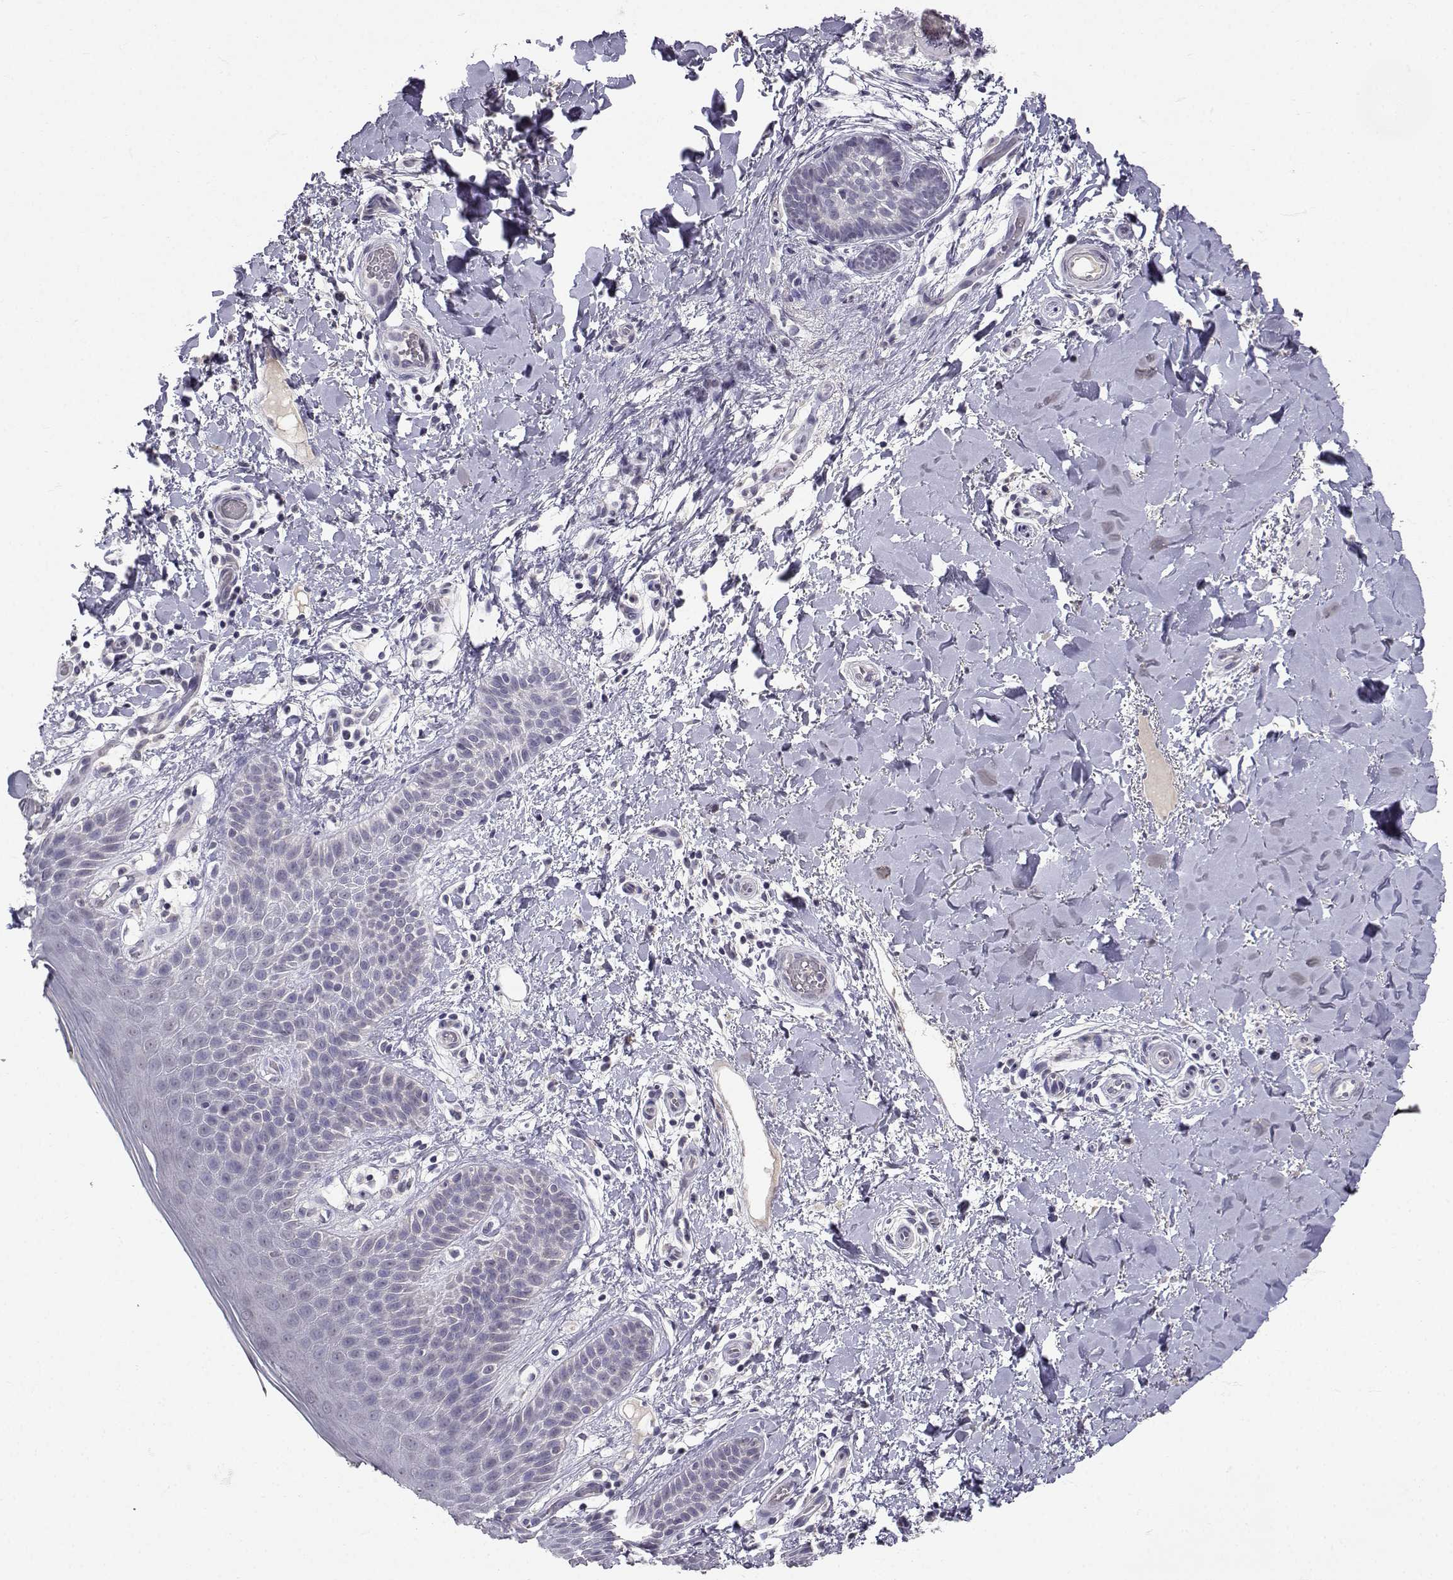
{"staining": {"intensity": "negative", "quantity": "none", "location": "none"}, "tissue": "skin", "cell_type": "Epidermal cells", "image_type": "normal", "snomed": [{"axis": "morphology", "description": "Normal tissue, NOS"}, {"axis": "topography", "description": "Anal"}], "caption": "The photomicrograph reveals no significant expression in epidermal cells of skin.", "gene": "SLC6A3", "patient": {"sex": "male", "age": 36}}